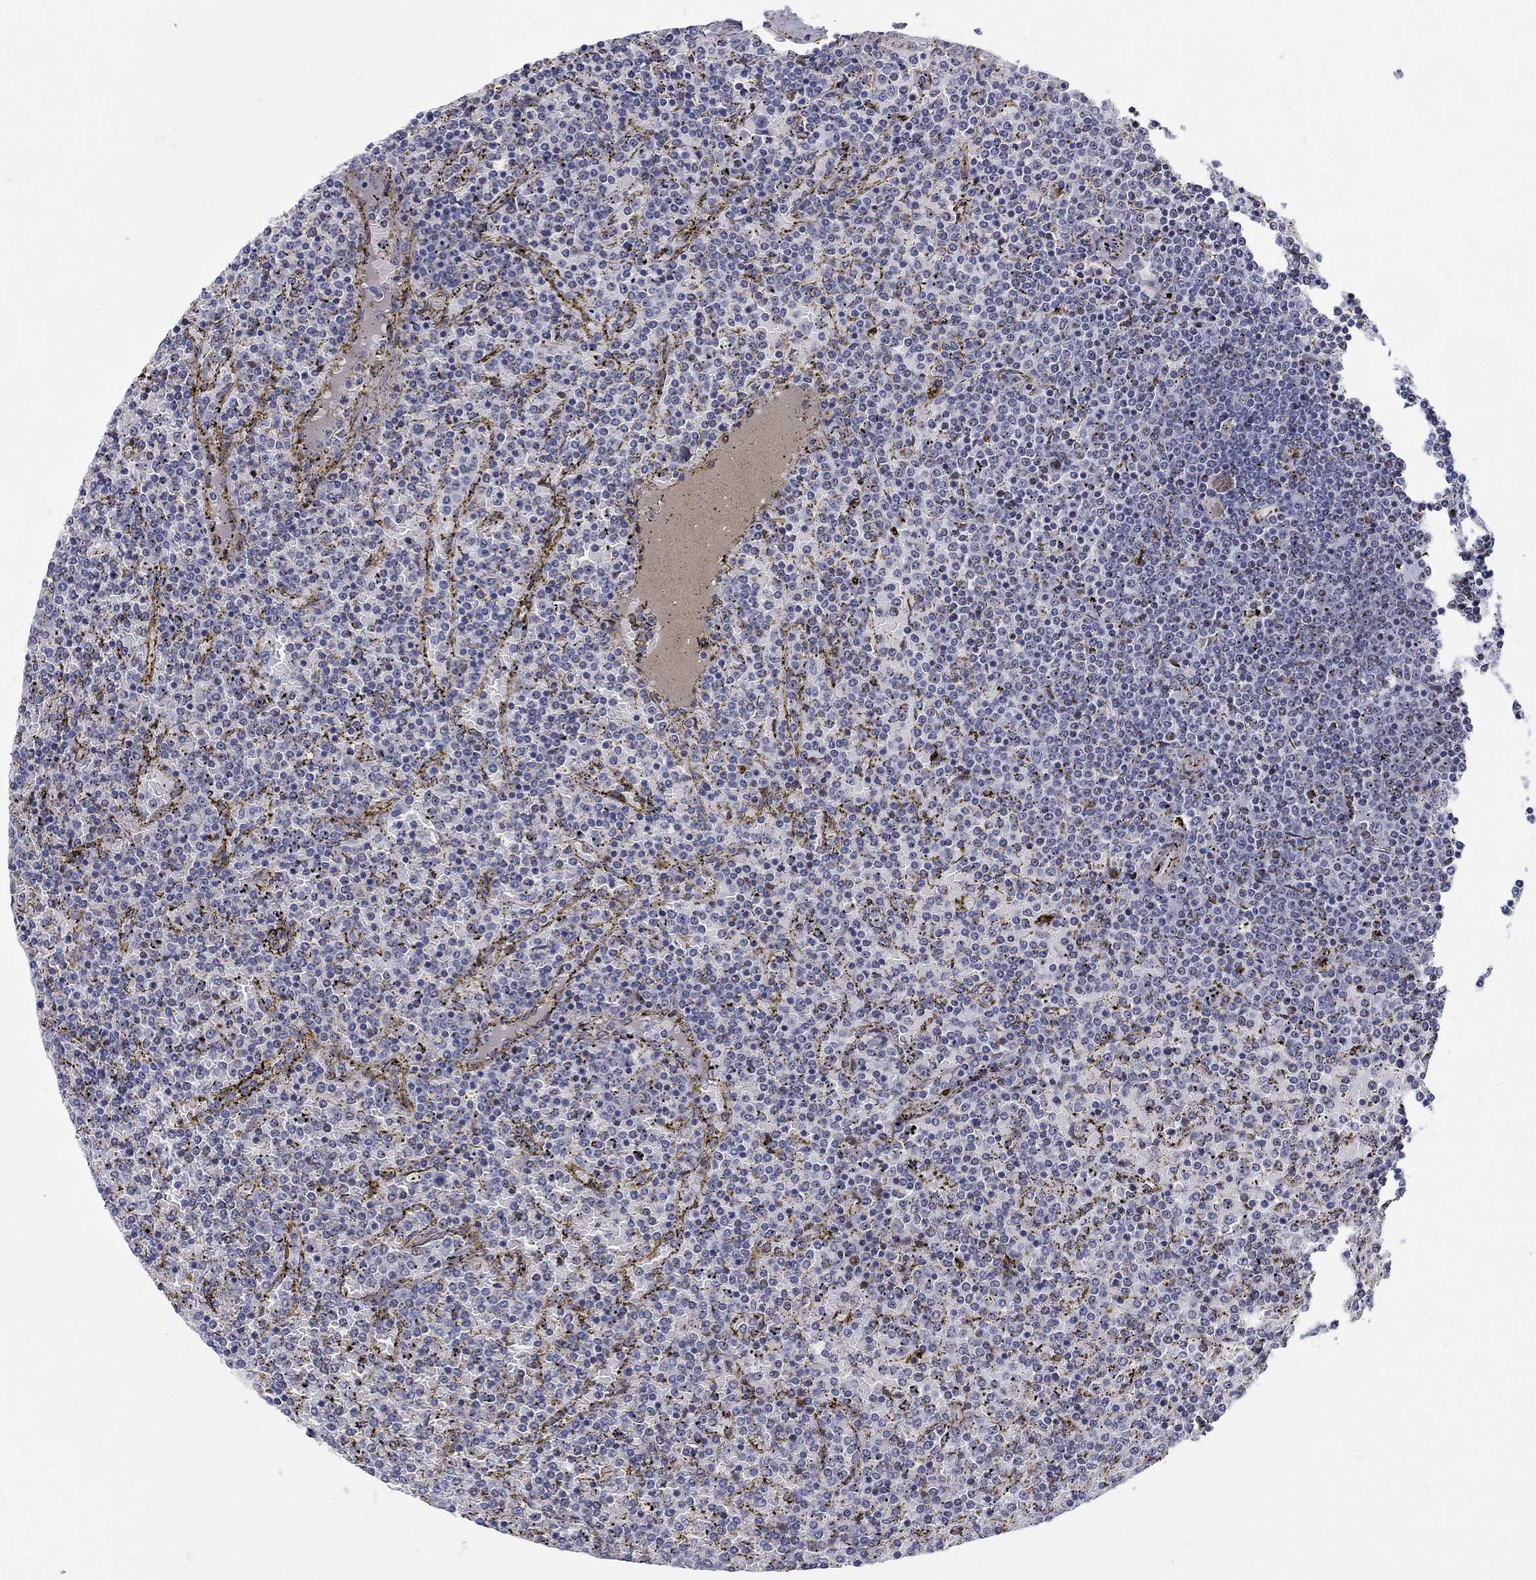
{"staining": {"intensity": "negative", "quantity": "none", "location": "none"}, "tissue": "lymphoma", "cell_type": "Tumor cells", "image_type": "cancer", "snomed": [{"axis": "morphology", "description": "Malignant lymphoma, non-Hodgkin's type, Low grade"}, {"axis": "topography", "description": "Spleen"}], "caption": "IHC of human low-grade malignant lymphoma, non-Hodgkin's type reveals no staining in tumor cells.", "gene": "RAPGEF5", "patient": {"sex": "female", "age": 77}}